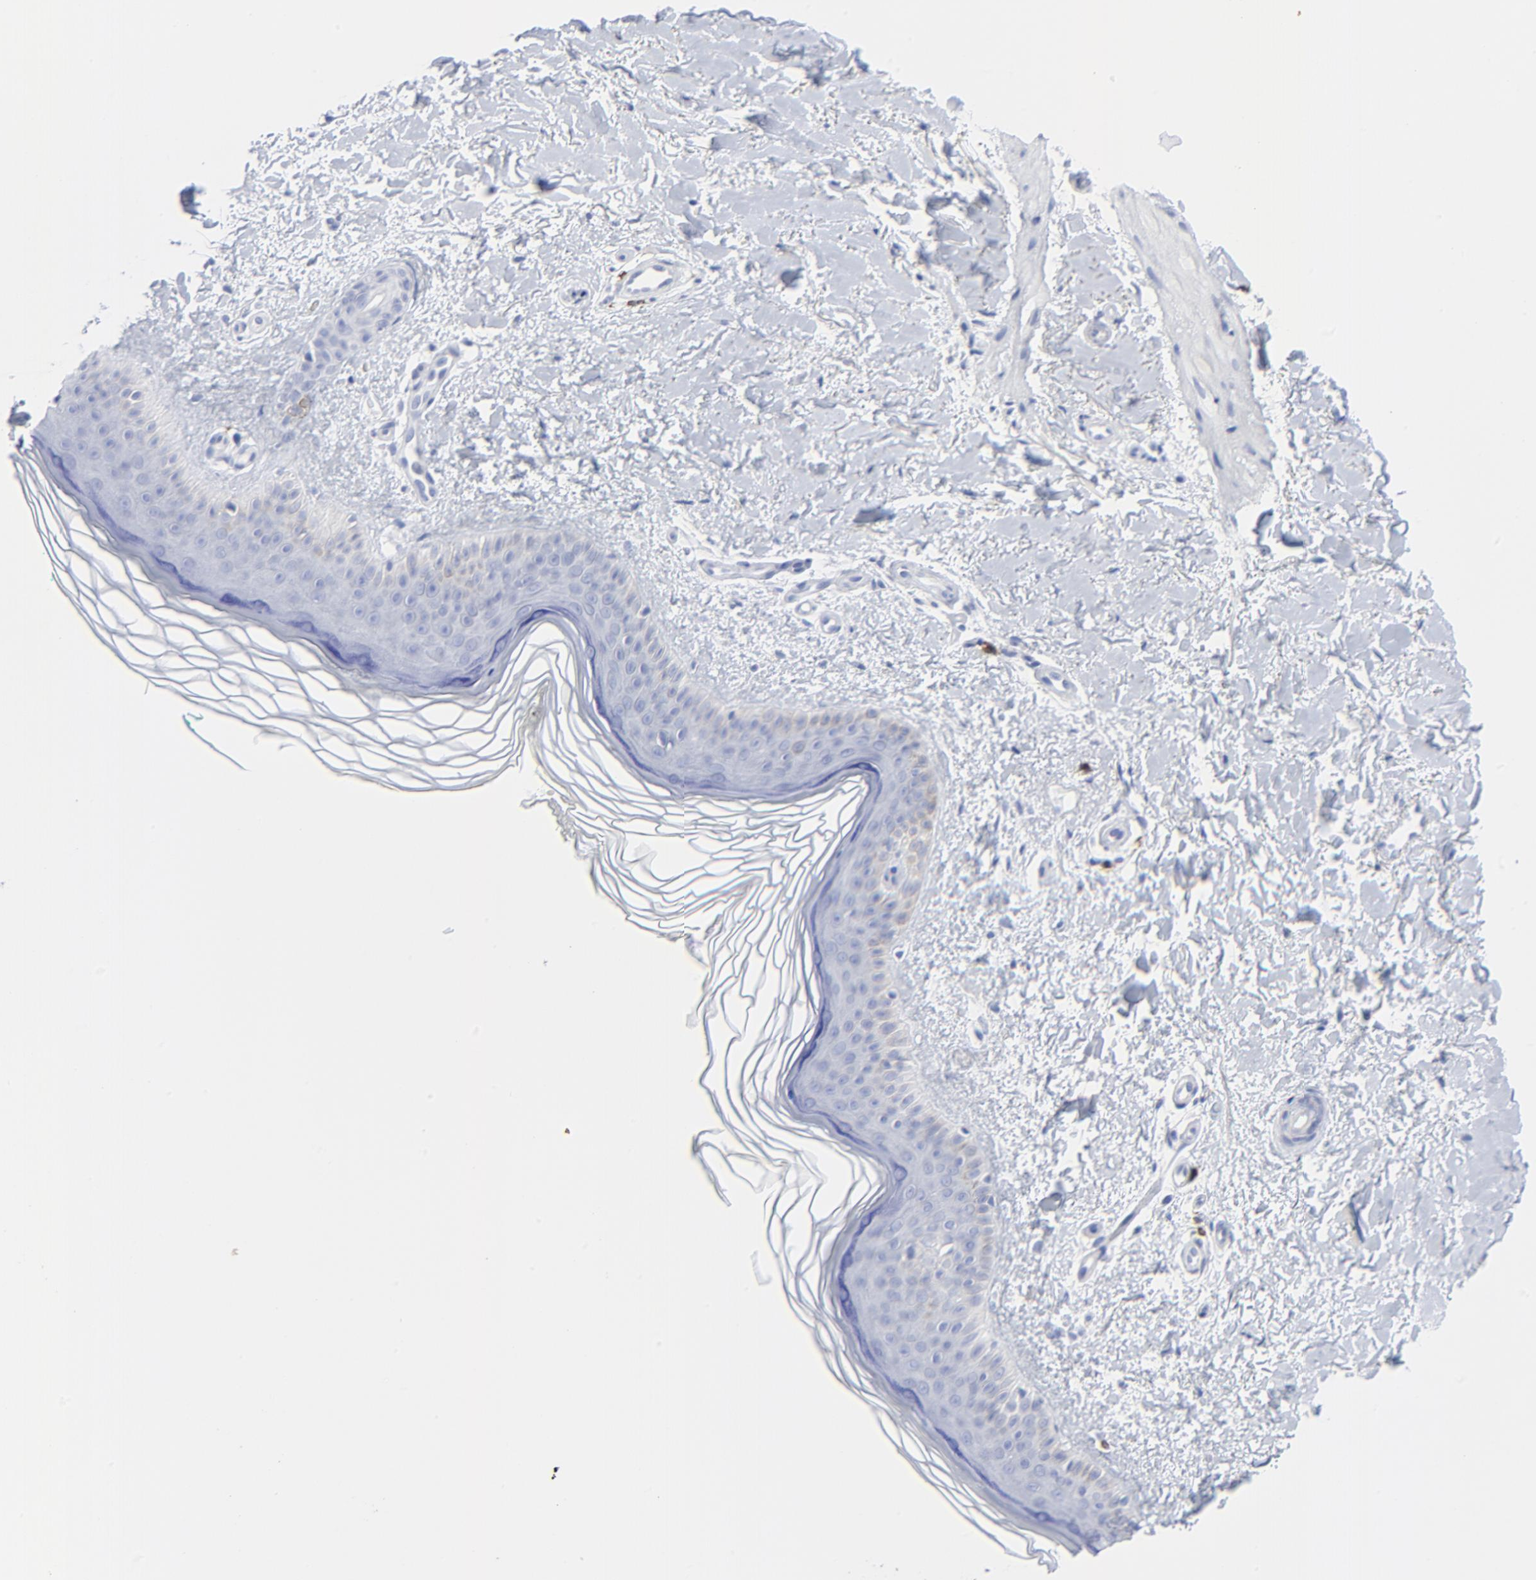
{"staining": {"intensity": "negative", "quantity": "none", "location": "none"}, "tissue": "skin", "cell_type": "Fibroblasts", "image_type": "normal", "snomed": [{"axis": "morphology", "description": "Normal tissue, NOS"}, {"axis": "topography", "description": "Skin"}], "caption": "A high-resolution micrograph shows immunohistochemistry staining of benign skin, which reveals no significant positivity in fibroblasts. Brightfield microscopy of immunohistochemistry (IHC) stained with DAB (brown) and hematoxylin (blue), captured at high magnification.", "gene": "LCK", "patient": {"sex": "female", "age": 19}}